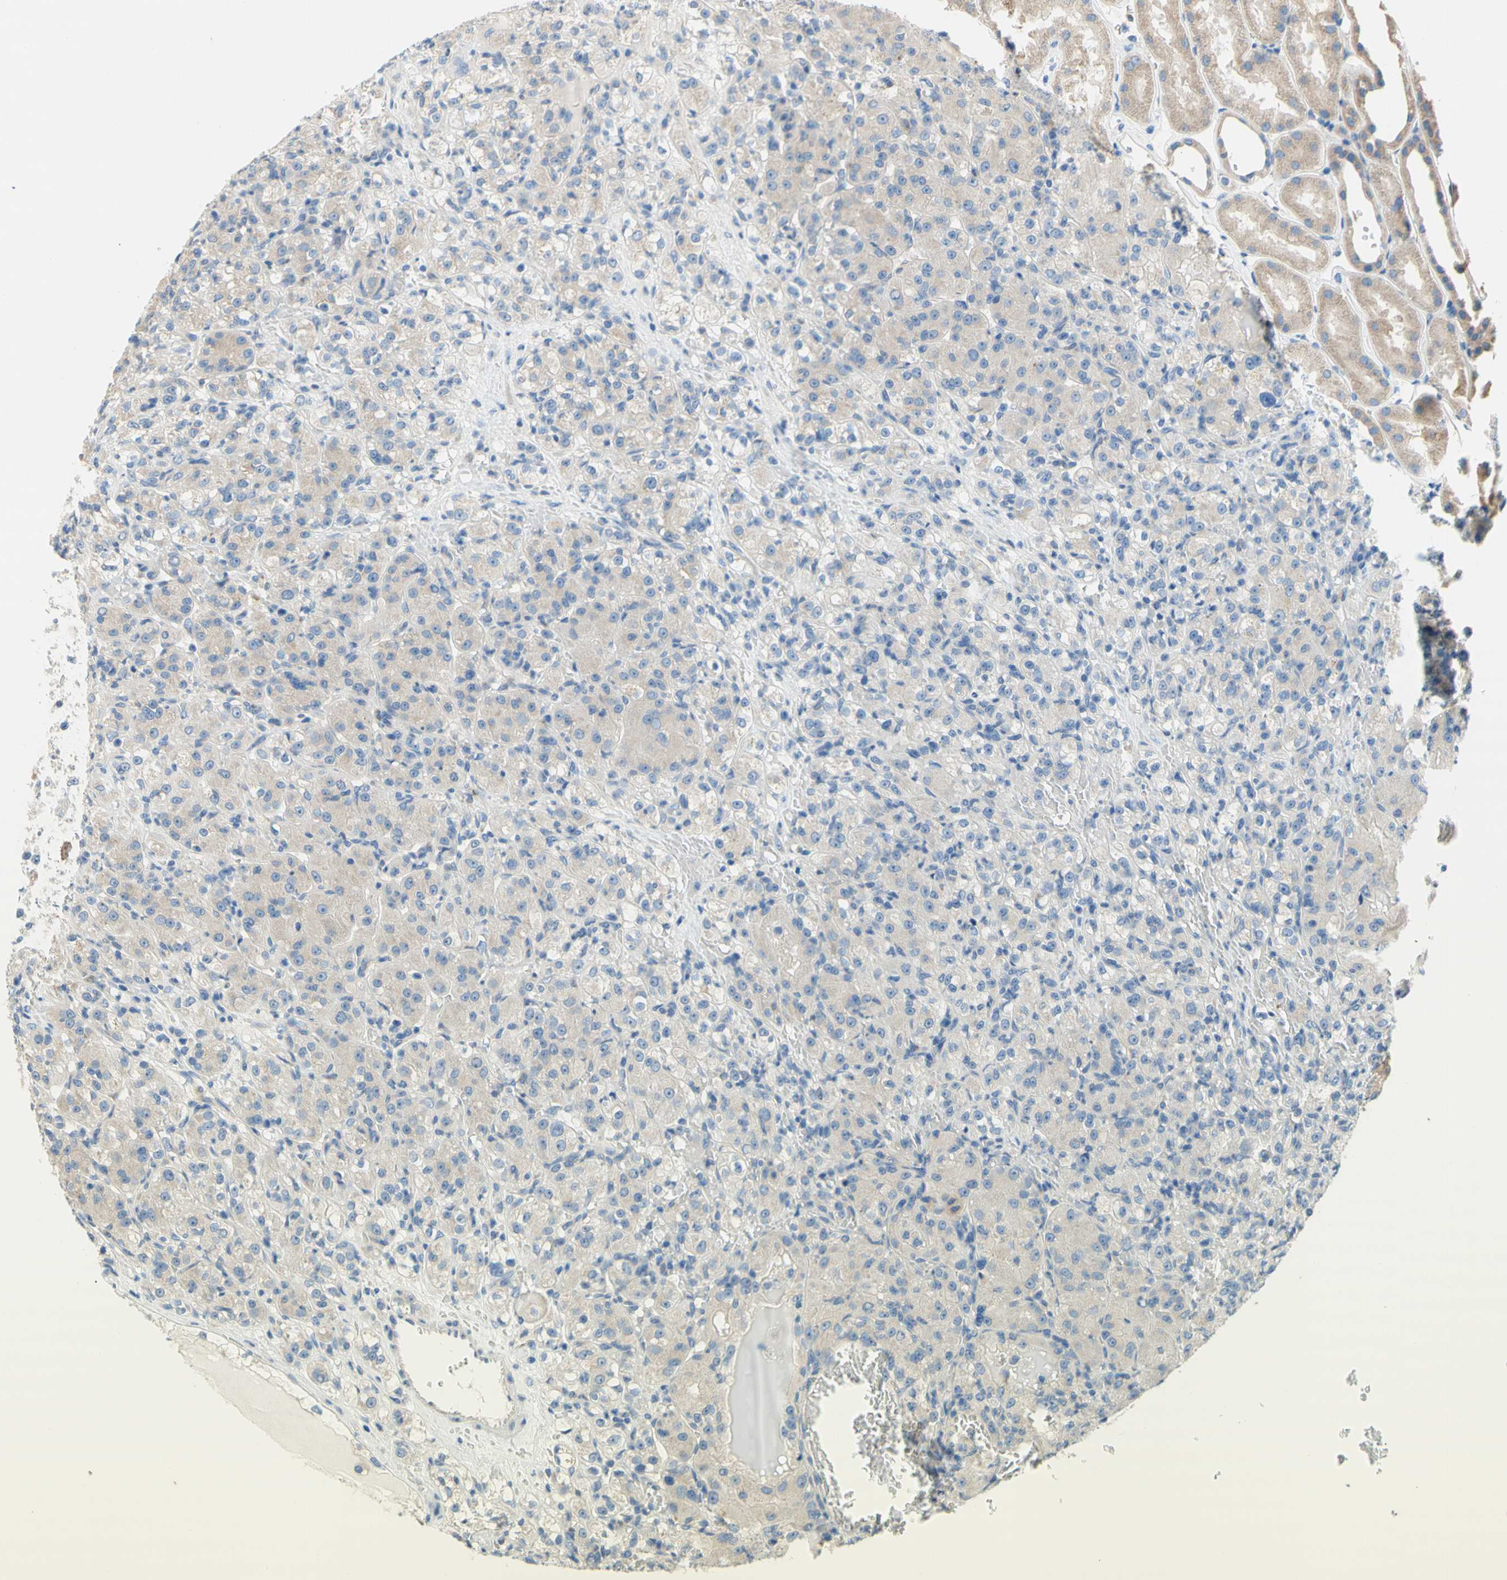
{"staining": {"intensity": "weak", "quantity": ">75%", "location": "cytoplasmic/membranous"}, "tissue": "renal cancer", "cell_type": "Tumor cells", "image_type": "cancer", "snomed": [{"axis": "morphology", "description": "Adenocarcinoma, NOS"}, {"axis": "topography", "description": "Kidney"}], "caption": "IHC of human renal adenocarcinoma demonstrates low levels of weak cytoplasmic/membranous expression in approximately >75% of tumor cells.", "gene": "F3", "patient": {"sex": "male", "age": 61}}